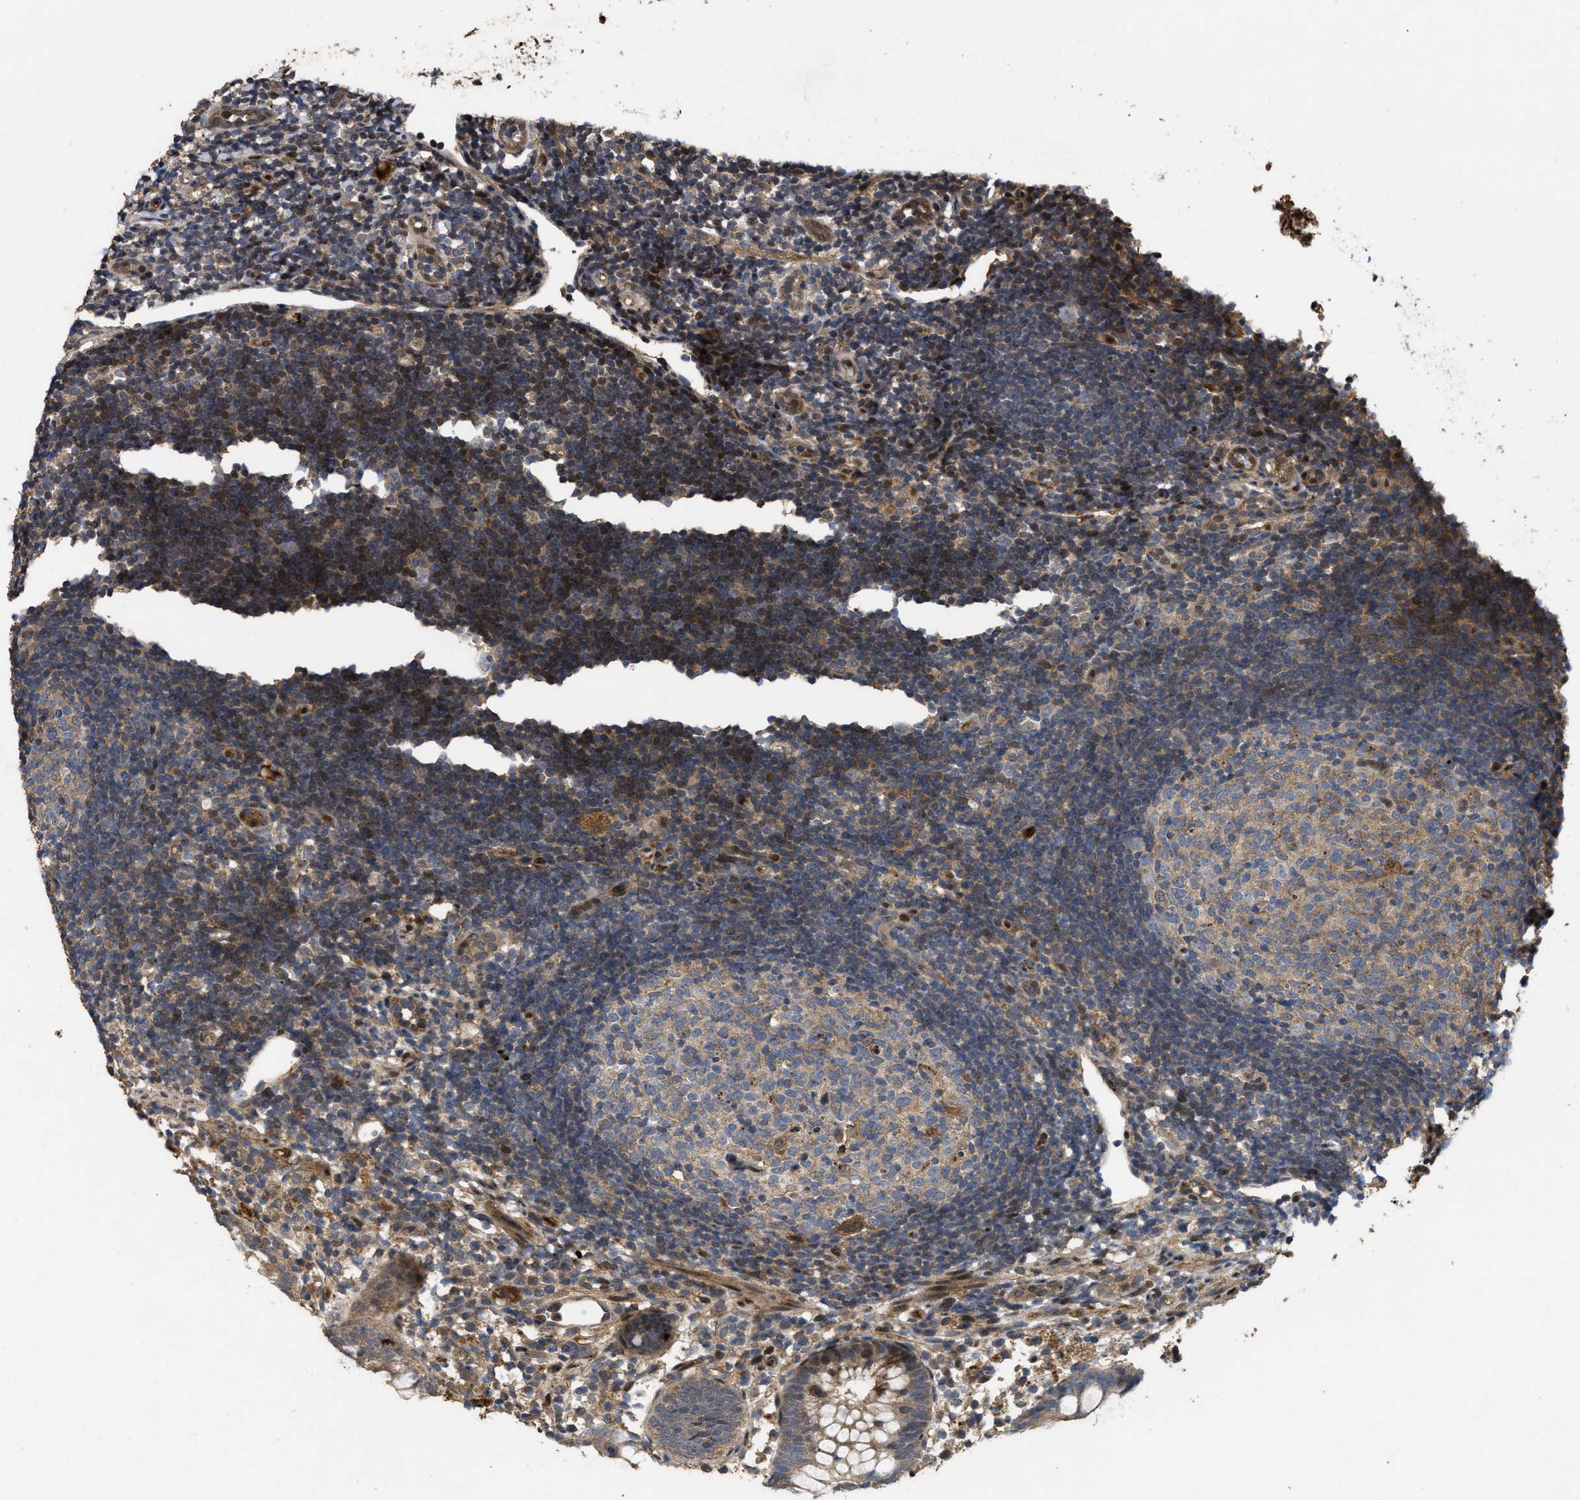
{"staining": {"intensity": "moderate", "quantity": ">75%", "location": "cytoplasmic/membranous"}, "tissue": "appendix", "cell_type": "Glandular cells", "image_type": "normal", "snomed": [{"axis": "morphology", "description": "Normal tissue, NOS"}, {"axis": "topography", "description": "Appendix"}], "caption": "Immunohistochemical staining of unremarkable human appendix displays >75% levels of moderate cytoplasmic/membranous protein staining in approximately >75% of glandular cells. Using DAB (brown) and hematoxylin (blue) stains, captured at high magnification using brightfield microscopy.", "gene": "CBR3", "patient": {"sex": "female", "age": 20}}